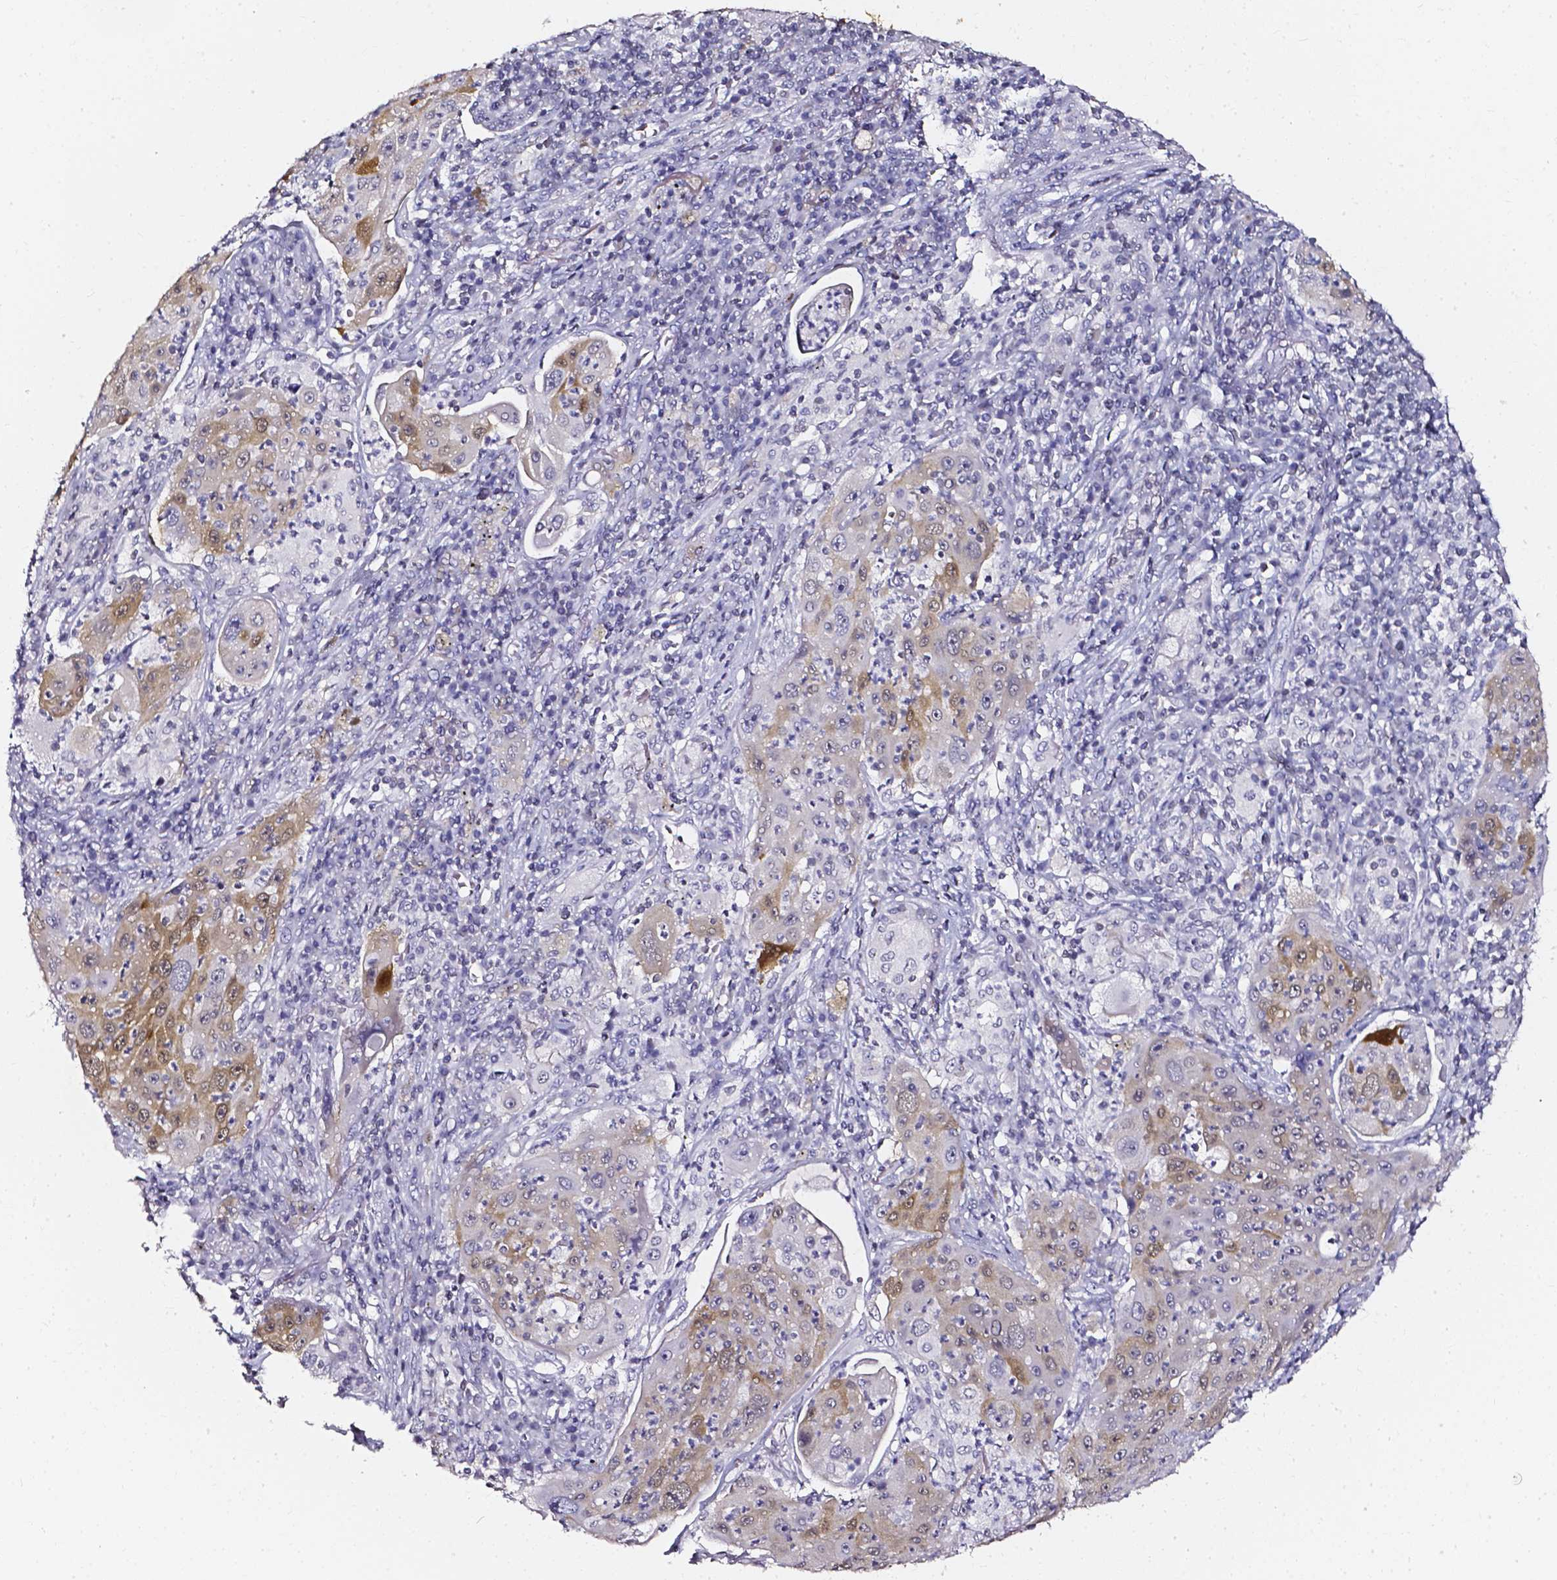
{"staining": {"intensity": "moderate", "quantity": "<25%", "location": "cytoplasmic/membranous,nuclear"}, "tissue": "lung cancer", "cell_type": "Tumor cells", "image_type": "cancer", "snomed": [{"axis": "morphology", "description": "Squamous cell carcinoma, NOS"}, {"axis": "topography", "description": "Lung"}], "caption": "DAB (3,3'-diaminobenzidine) immunohistochemical staining of squamous cell carcinoma (lung) exhibits moderate cytoplasmic/membranous and nuclear protein staining in about <25% of tumor cells.", "gene": "AKR1B10", "patient": {"sex": "female", "age": 59}}